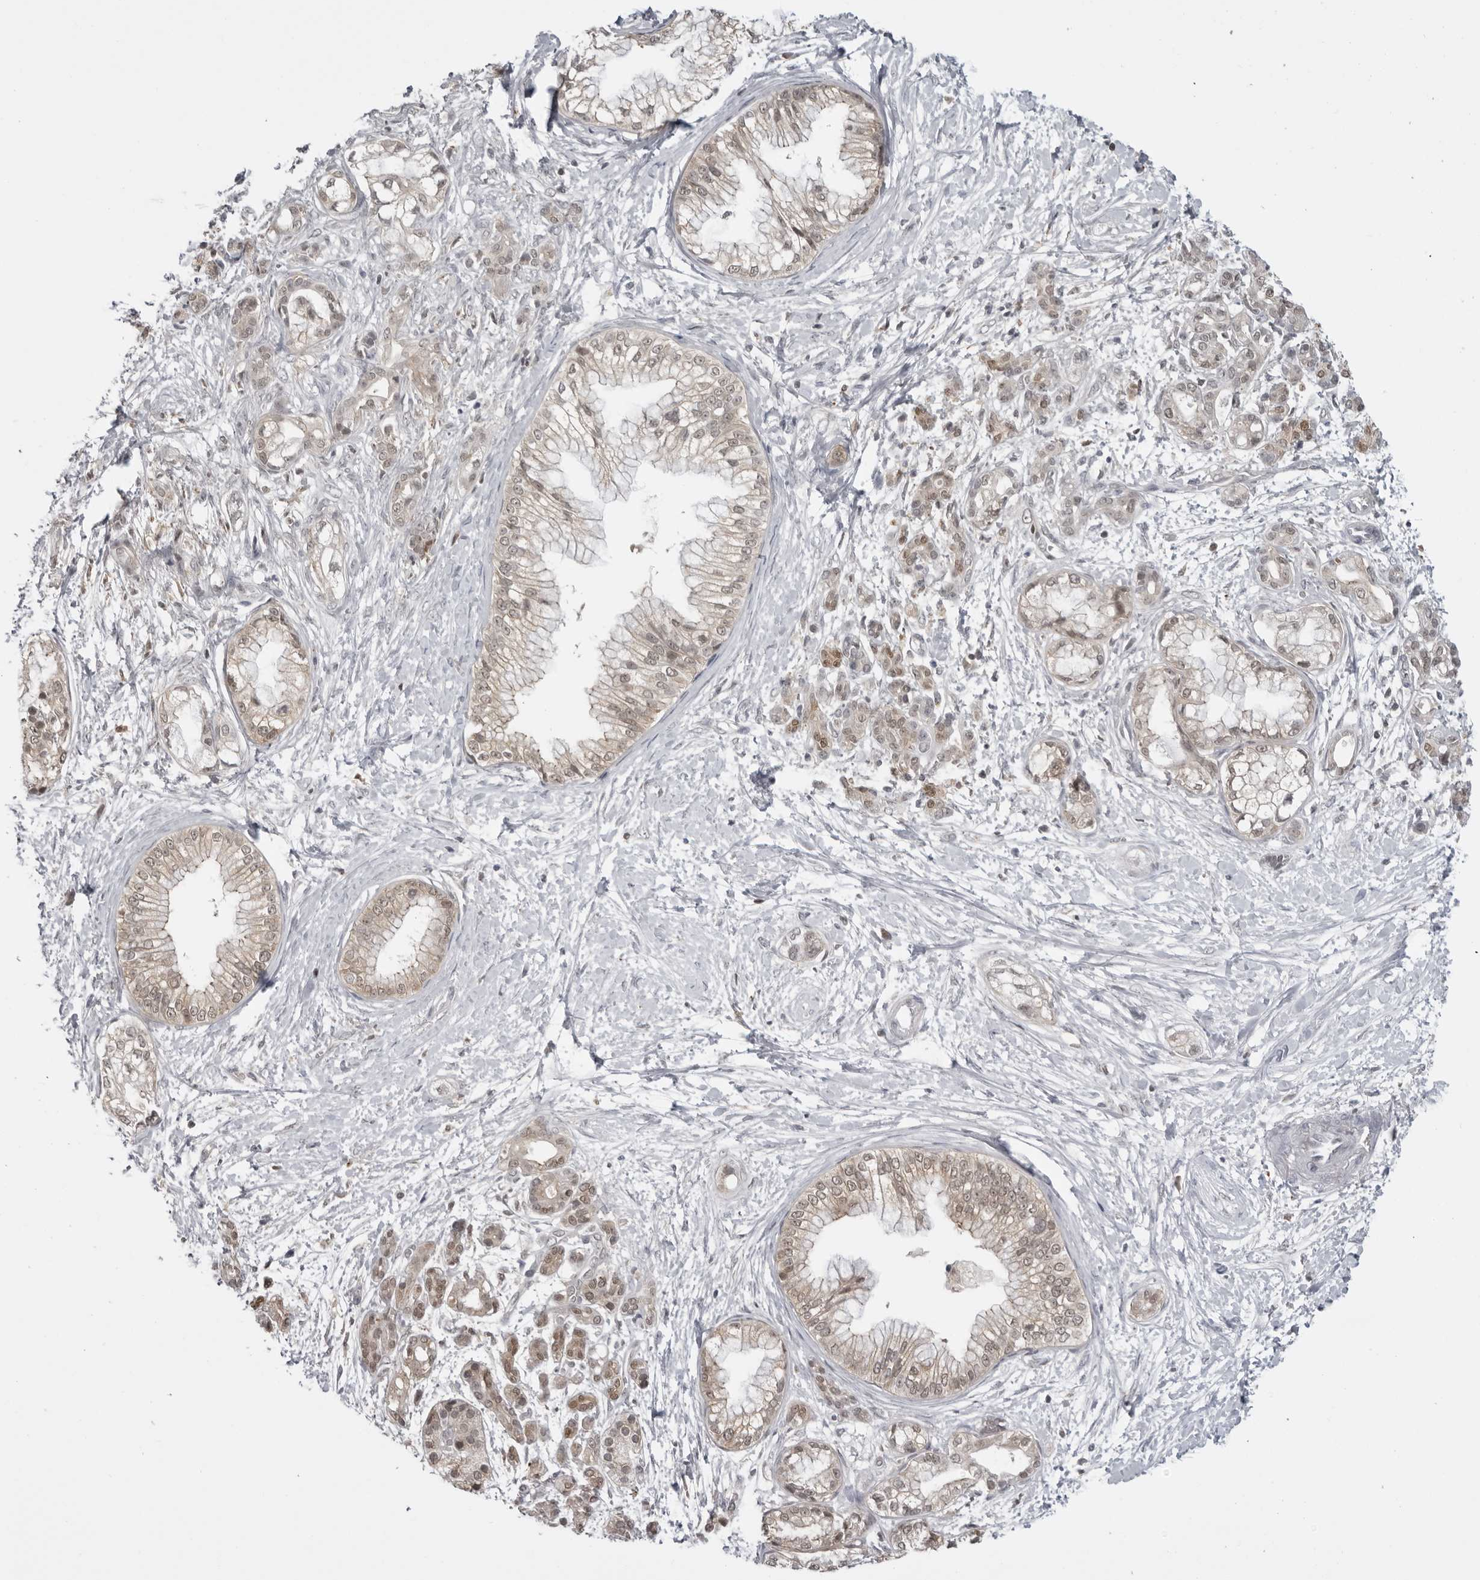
{"staining": {"intensity": "weak", "quantity": ">75%", "location": "cytoplasmic/membranous,nuclear"}, "tissue": "pancreatic cancer", "cell_type": "Tumor cells", "image_type": "cancer", "snomed": [{"axis": "morphology", "description": "Adenocarcinoma, NOS"}, {"axis": "topography", "description": "Pancreas"}], "caption": "About >75% of tumor cells in human pancreatic cancer (adenocarcinoma) show weak cytoplasmic/membranous and nuclear protein positivity as visualized by brown immunohistochemical staining.", "gene": "PDCL3", "patient": {"sex": "male", "age": 68}}